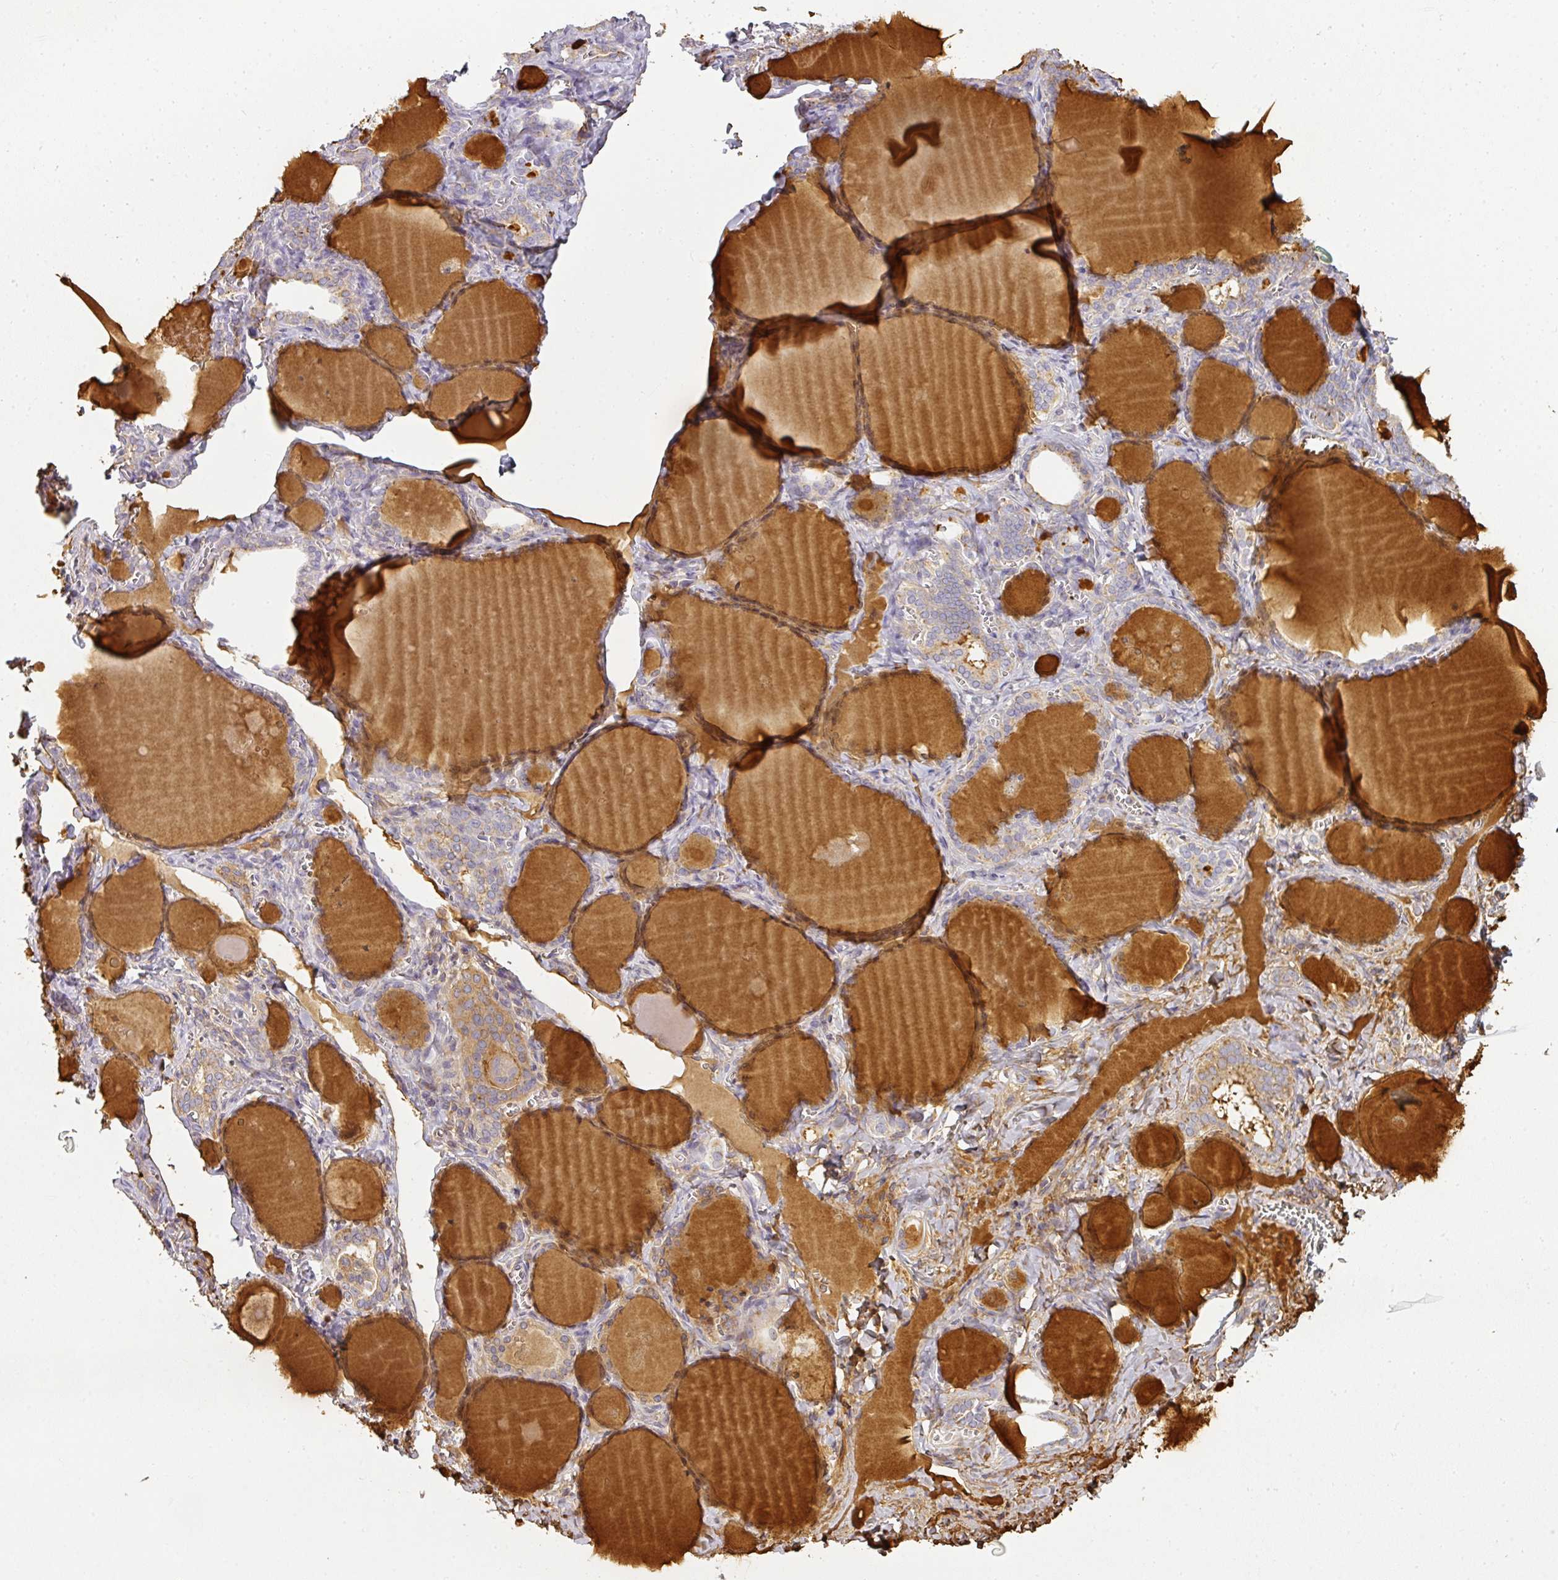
{"staining": {"intensity": "moderate", "quantity": "<25%", "location": "cytoplasmic/membranous"}, "tissue": "thyroid gland", "cell_type": "Glandular cells", "image_type": "normal", "snomed": [{"axis": "morphology", "description": "Normal tissue, NOS"}, {"axis": "topography", "description": "Thyroid gland"}], "caption": "An IHC histopathology image of benign tissue is shown. Protein staining in brown shows moderate cytoplasmic/membranous positivity in thyroid gland within glandular cells.", "gene": "ATP8B2", "patient": {"sex": "female", "age": 42}}